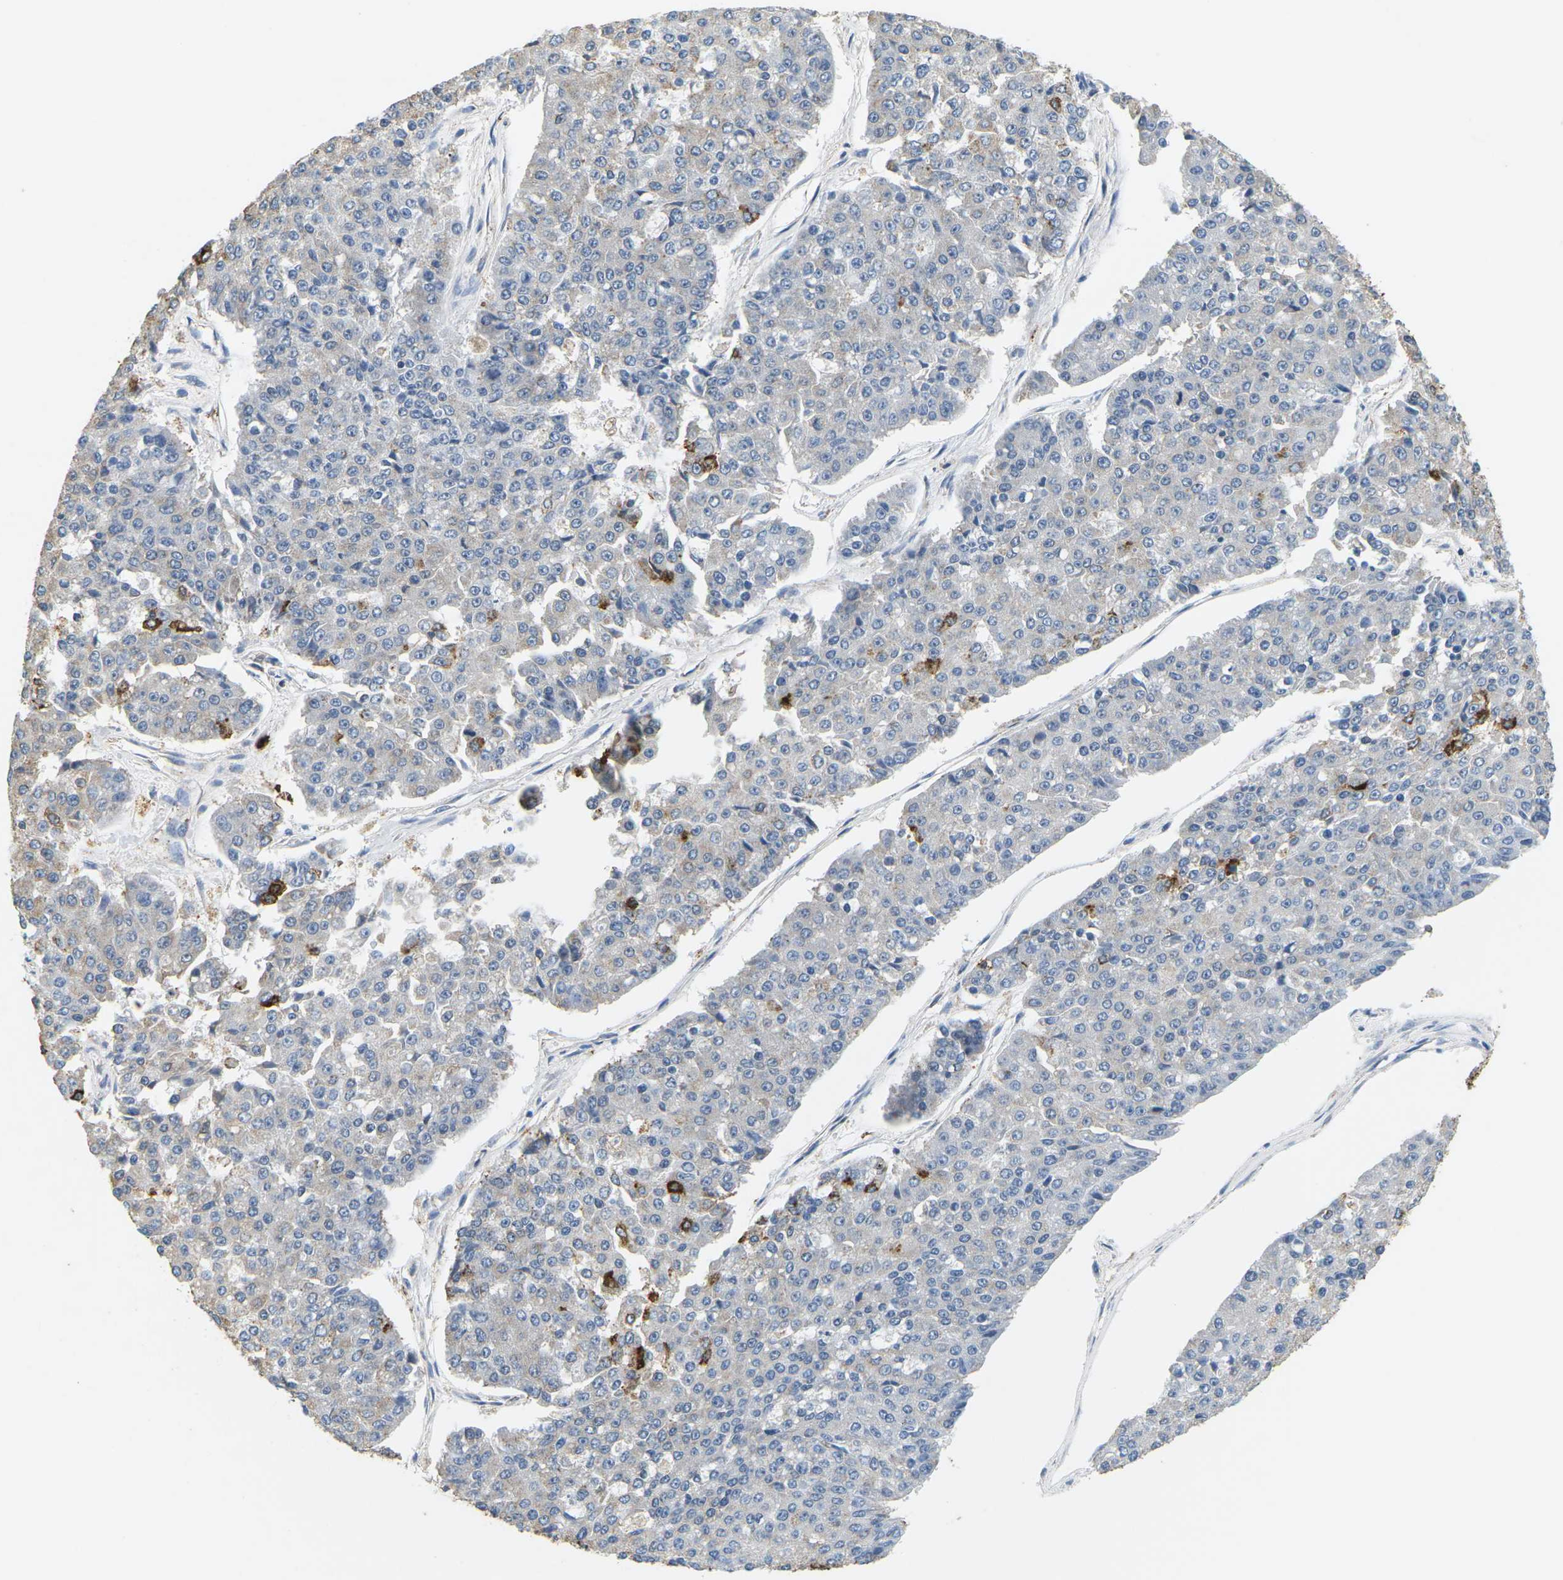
{"staining": {"intensity": "weak", "quantity": "<25%", "location": "cytoplasmic/membranous"}, "tissue": "pancreatic cancer", "cell_type": "Tumor cells", "image_type": "cancer", "snomed": [{"axis": "morphology", "description": "Adenocarcinoma, NOS"}, {"axis": "topography", "description": "Pancreas"}], "caption": "High magnification brightfield microscopy of adenocarcinoma (pancreatic) stained with DAB (3,3'-diaminobenzidine) (brown) and counterstained with hematoxylin (blue): tumor cells show no significant staining. (DAB (3,3'-diaminobenzidine) immunohistochemistry (IHC) with hematoxylin counter stain).", "gene": "ADM", "patient": {"sex": "male", "age": 50}}